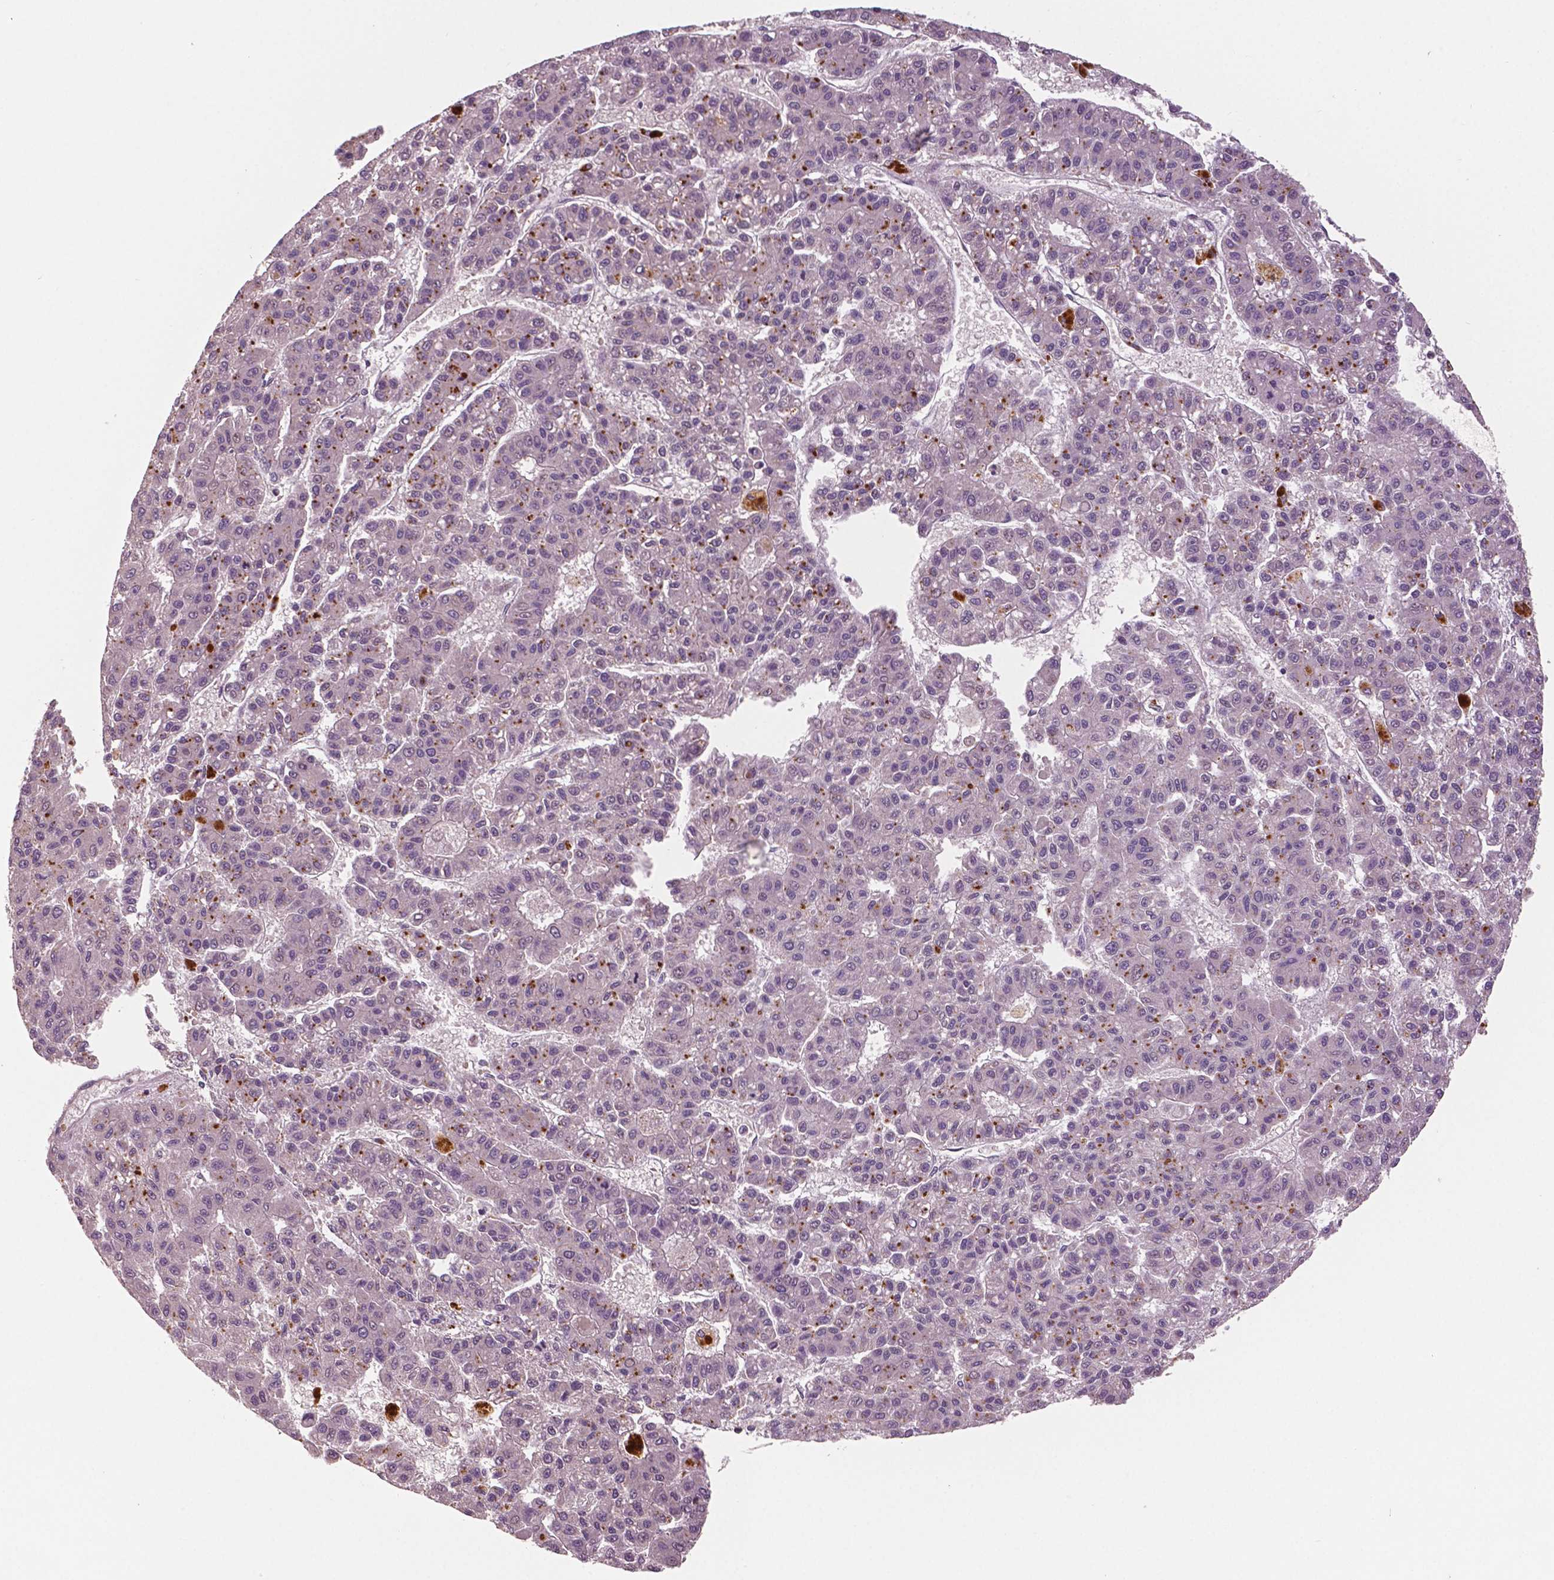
{"staining": {"intensity": "negative", "quantity": "none", "location": "none"}, "tissue": "liver cancer", "cell_type": "Tumor cells", "image_type": "cancer", "snomed": [{"axis": "morphology", "description": "Carcinoma, Hepatocellular, NOS"}, {"axis": "topography", "description": "Liver"}], "caption": "High magnification brightfield microscopy of liver cancer (hepatocellular carcinoma) stained with DAB (brown) and counterstained with hematoxylin (blue): tumor cells show no significant expression.", "gene": "MKI67", "patient": {"sex": "male", "age": 70}}